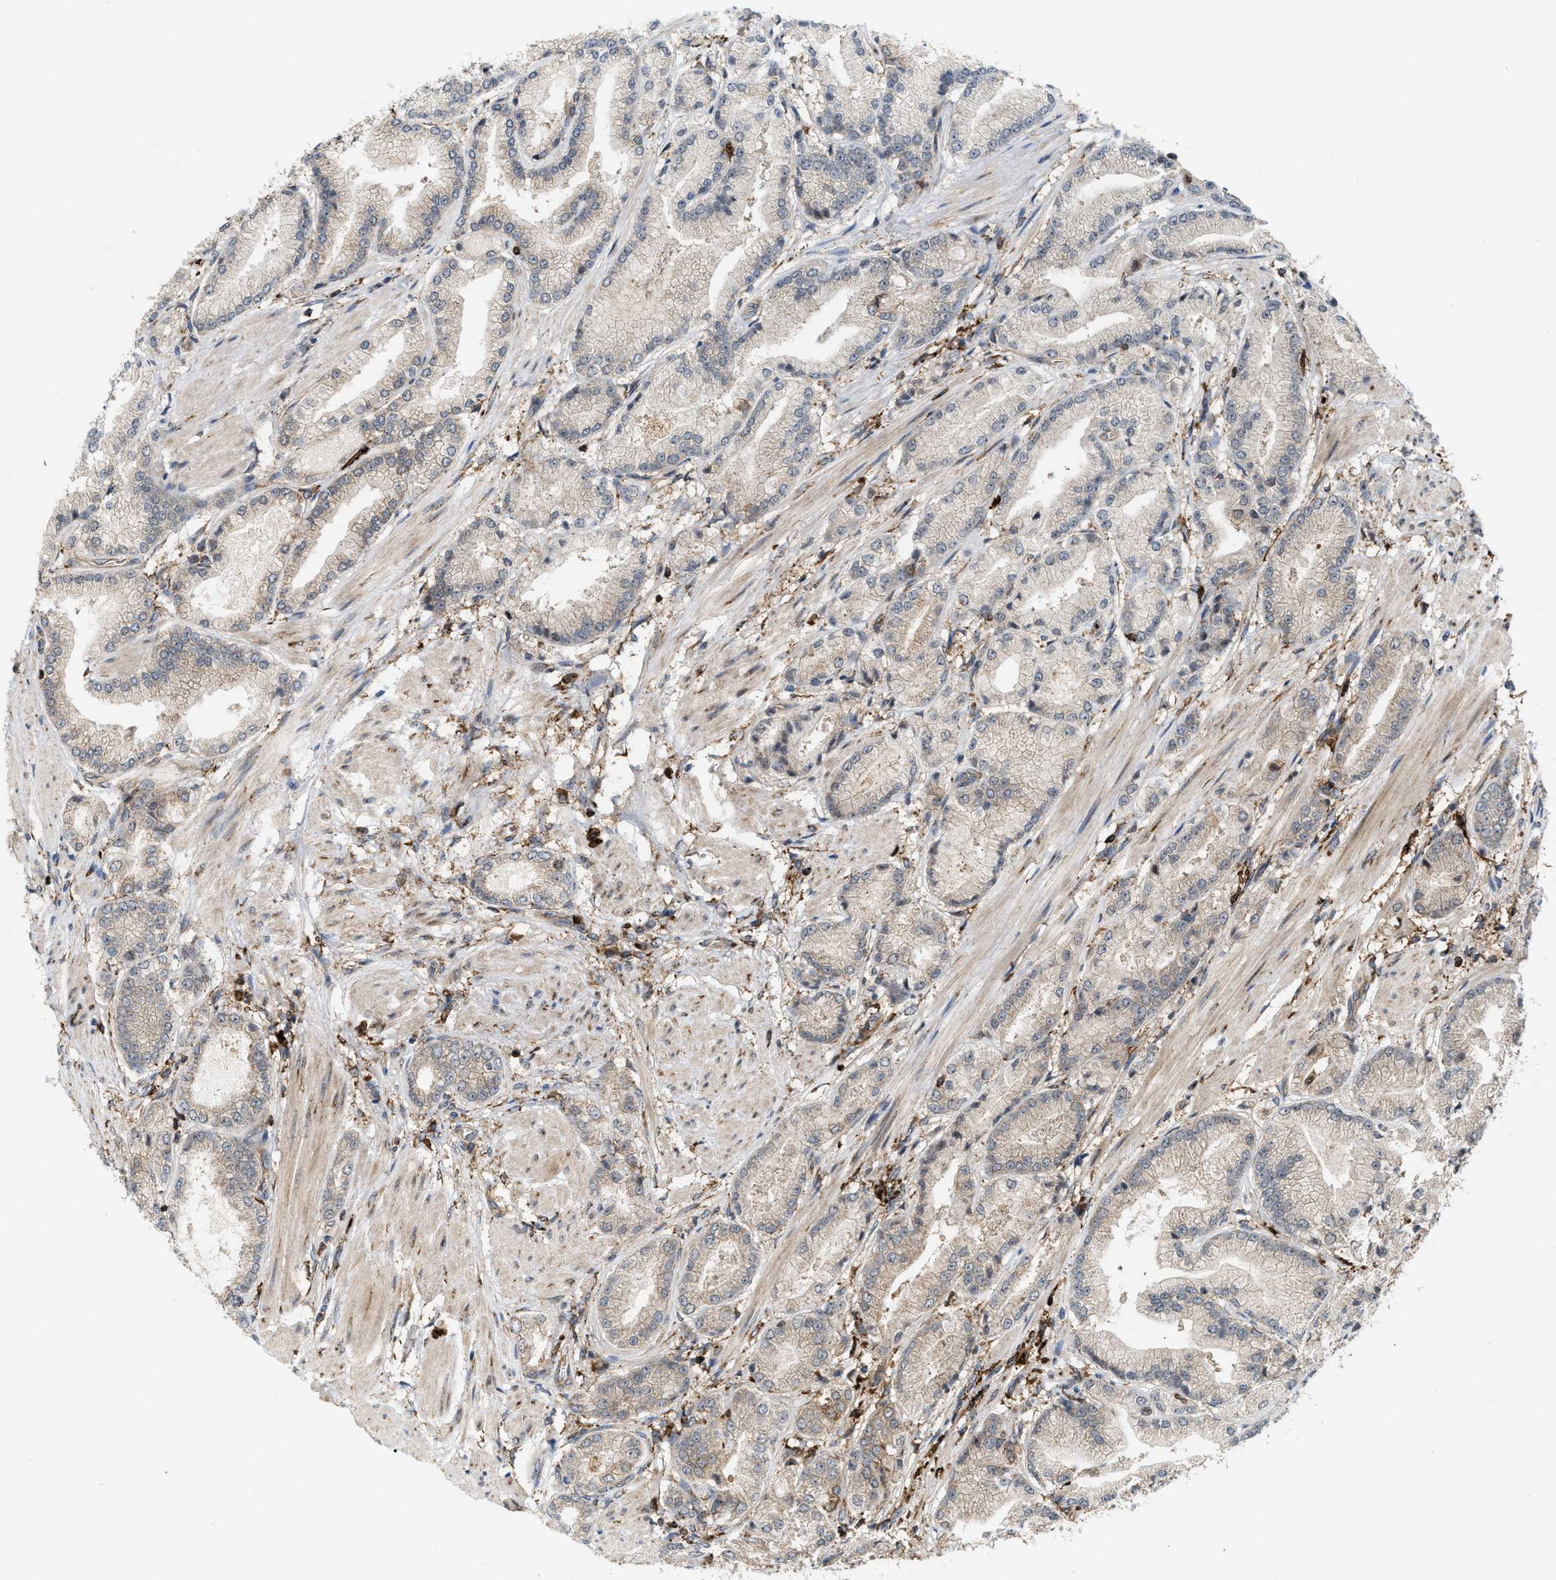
{"staining": {"intensity": "negative", "quantity": "none", "location": "none"}, "tissue": "prostate cancer", "cell_type": "Tumor cells", "image_type": "cancer", "snomed": [{"axis": "morphology", "description": "Adenocarcinoma, High grade"}, {"axis": "topography", "description": "Prostate"}], "caption": "Micrograph shows no significant protein positivity in tumor cells of prostate cancer. The staining was performed using DAB (3,3'-diaminobenzidine) to visualize the protein expression in brown, while the nuclei were stained in blue with hematoxylin (Magnification: 20x).", "gene": "IQCE", "patient": {"sex": "male", "age": 50}}